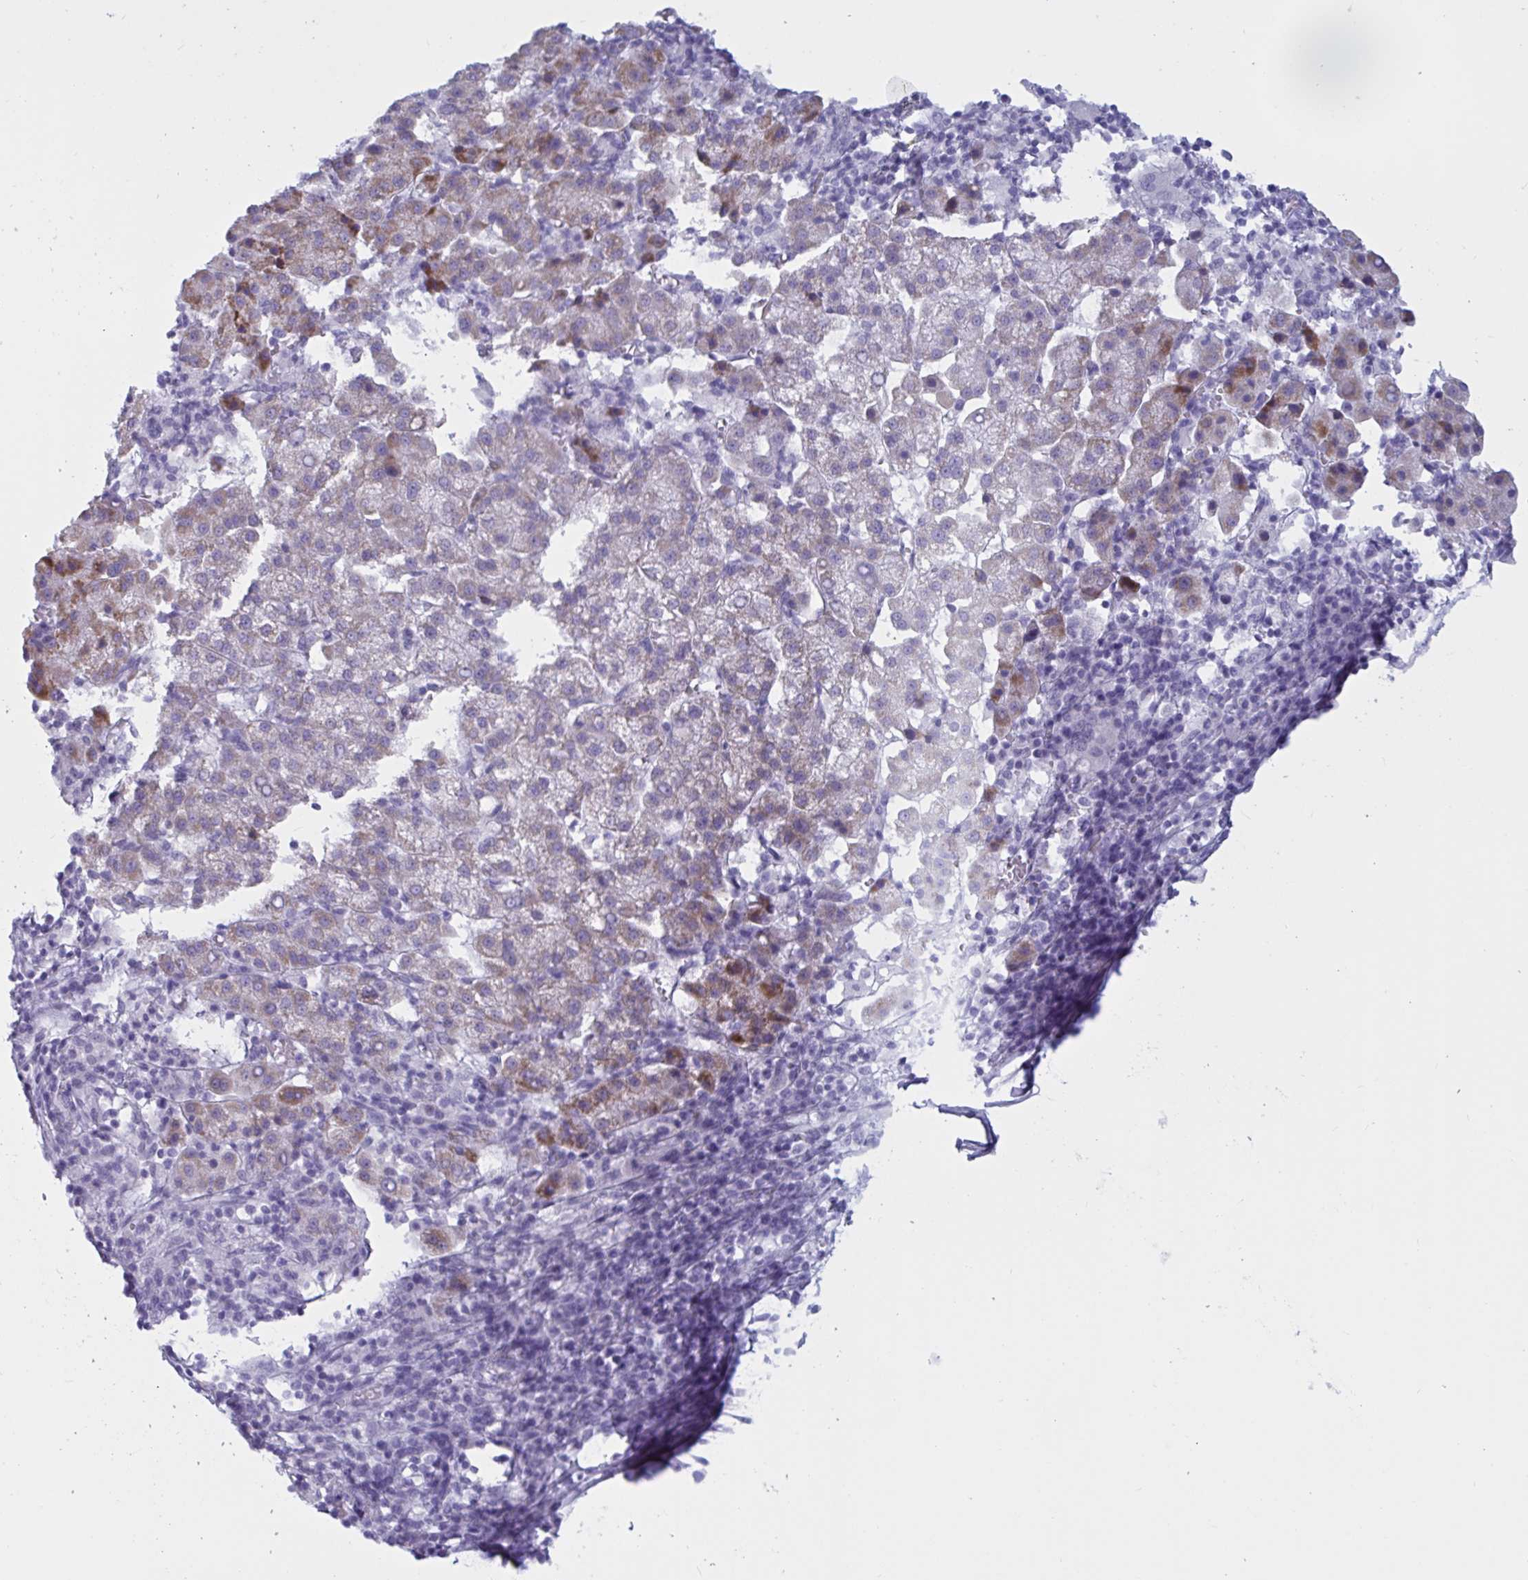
{"staining": {"intensity": "strong", "quantity": "<25%", "location": "cytoplasmic/membranous"}, "tissue": "liver cancer", "cell_type": "Tumor cells", "image_type": "cancer", "snomed": [{"axis": "morphology", "description": "Carcinoma, Hepatocellular, NOS"}, {"axis": "topography", "description": "Liver"}], "caption": "Tumor cells demonstrate strong cytoplasmic/membranous expression in approximately <25% of cells in liver cancer (hepatocellular carcinoma). (DAB (3,3'-diaminobenzidine) IHC, brown staining for protein, blue staining for nuclei).", "gene": "BBS10", "patient": {"sex": "female", "age": 58}}